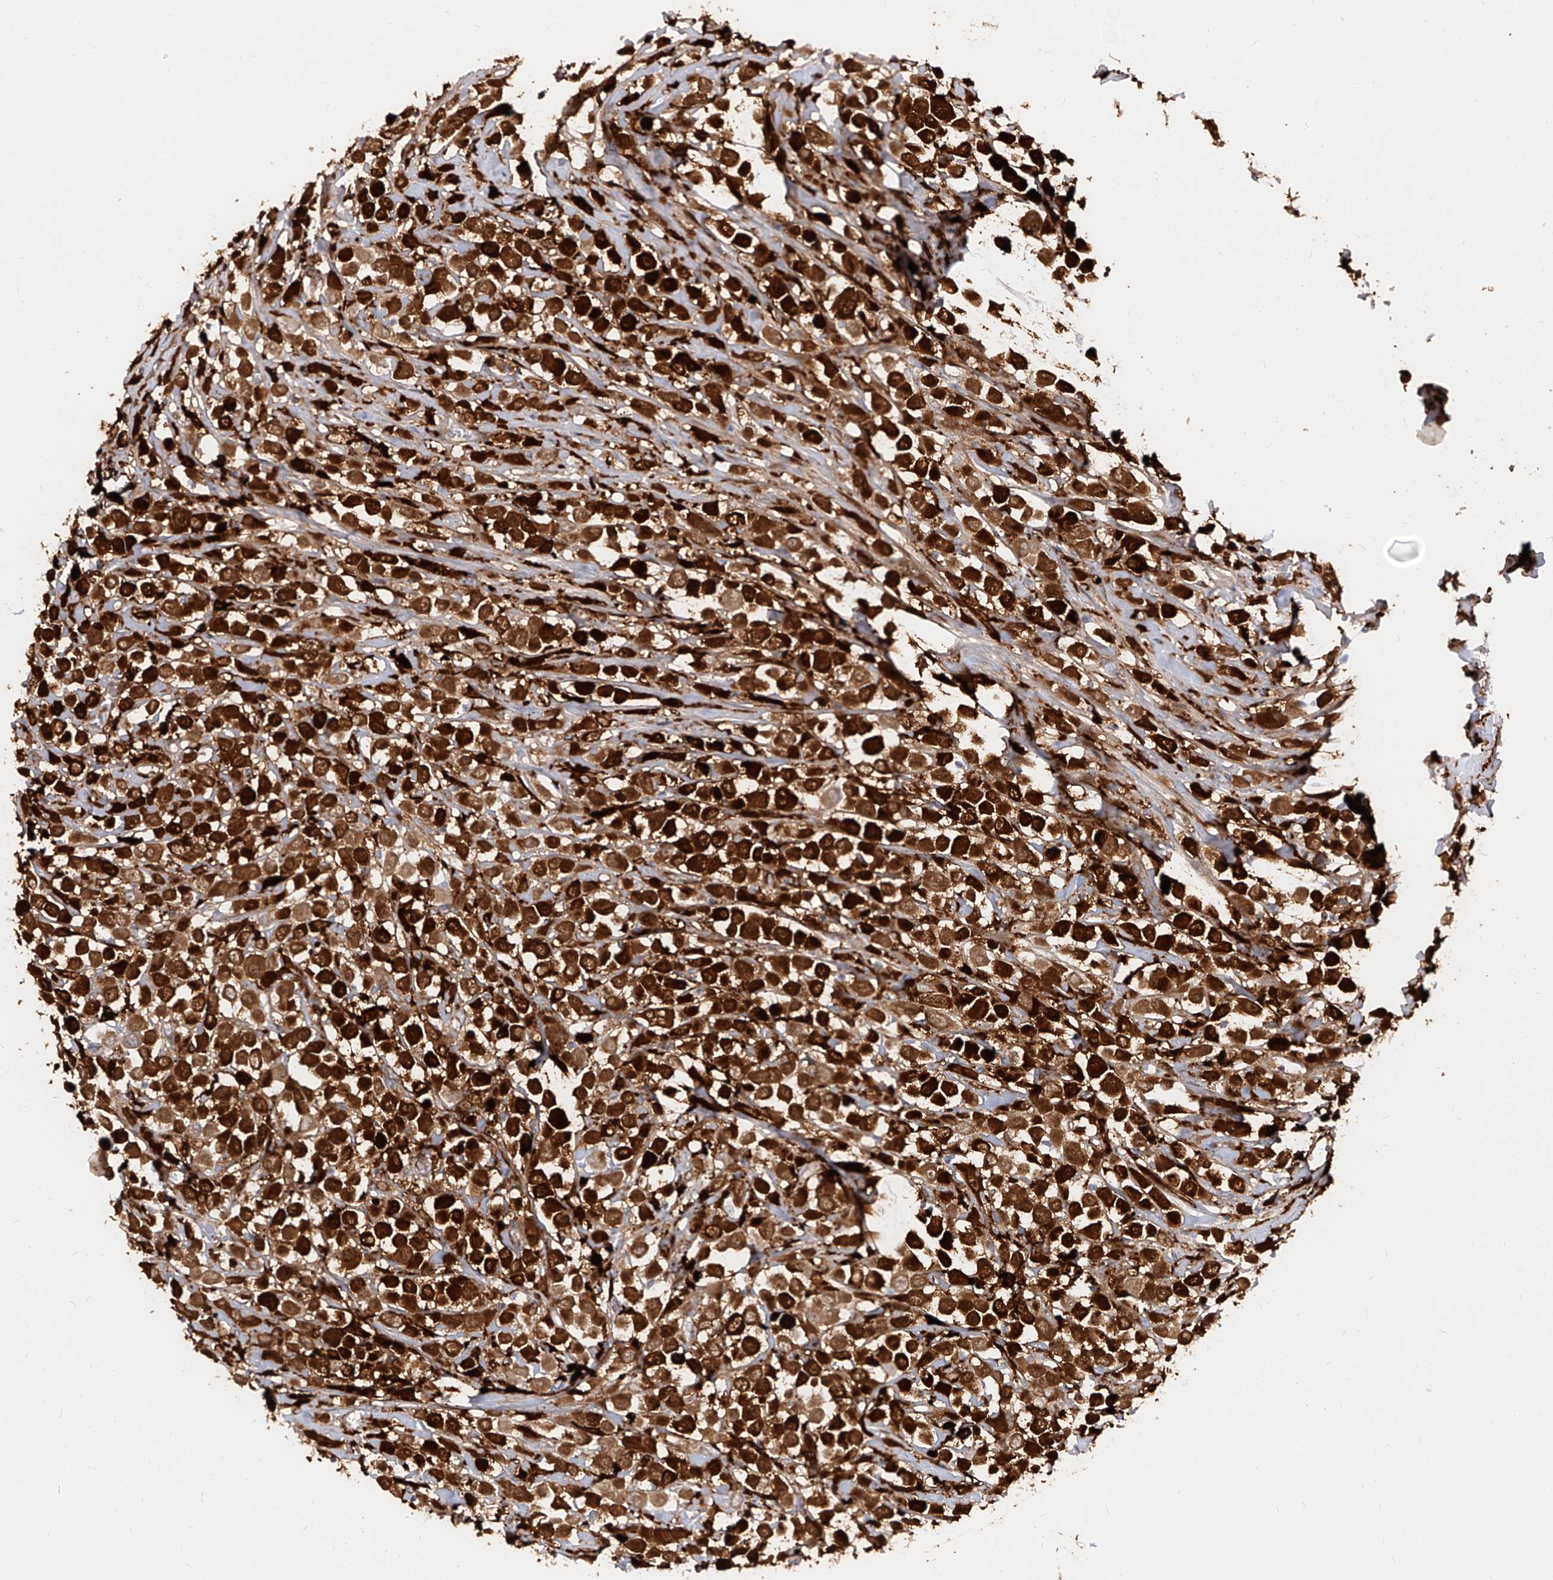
{"staining": {"intensity": "strong", "quantity": ">75%", "location": "cytoplasmic/membranous"}, "tissue": "breast cancer", "cell_type": "Tumor cells", "image_type": "cancer", "snomed": [{"axis": "morphology", "description": "Duct carcinoma"}, {"axis": "topography", "description": "Breast"}], "caption": "This image displays intraductal carcinoma (breast) stained with immunohistochemistry (IHC) to label a protein in brown. The cytoplasmic/membranous of tumor cells show strong positivity for the protein. Nuclei are counter-stained blue.", "gene": "KYNU", "patient": {"sex": "female", "age": 61}}